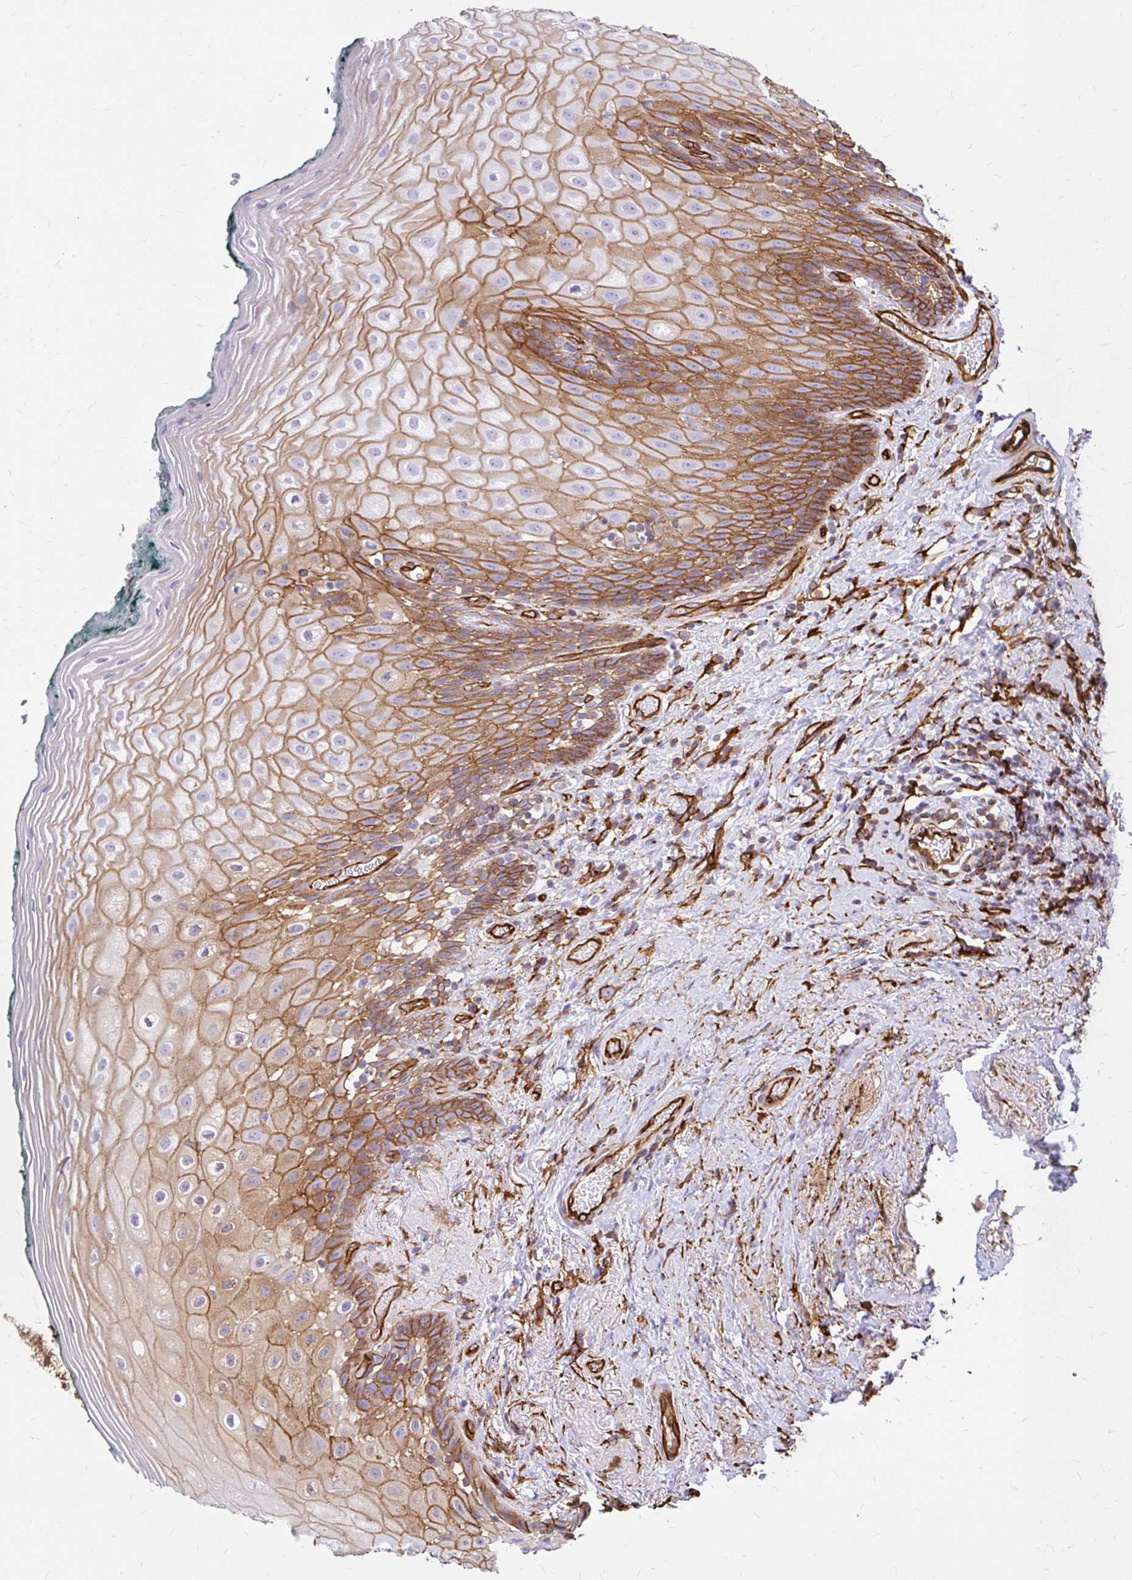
{"staining": {"intensity": "moderate", "quantity": ">75%", "location": "cytoplasmic/membranous"}, "tissue": "oral mucosa", "cell_type": "Squamous epithelial cells", "image_type": "normal", "snomed": [{"axis": "morphology", "description": "Normal tissue, NOS"}, {"axis": "morphology", "description": "Squamous cell carcinoma, NOS"}, {"axis": "topography", "description": "Oral tissue"}, {"axis": "topography", "description": "Head-Neck"}], "caption": "DAB (3,3'-diaminobenzidine) immunohistochemical staining of unremarkable human oral mucosa reveals moderate cytoplasmic/membranous protein staining in about >75% of squamous epithelial cells.", "gene": "MAP1LC3B2", "patient": {"sex": "male", "age": 64}}